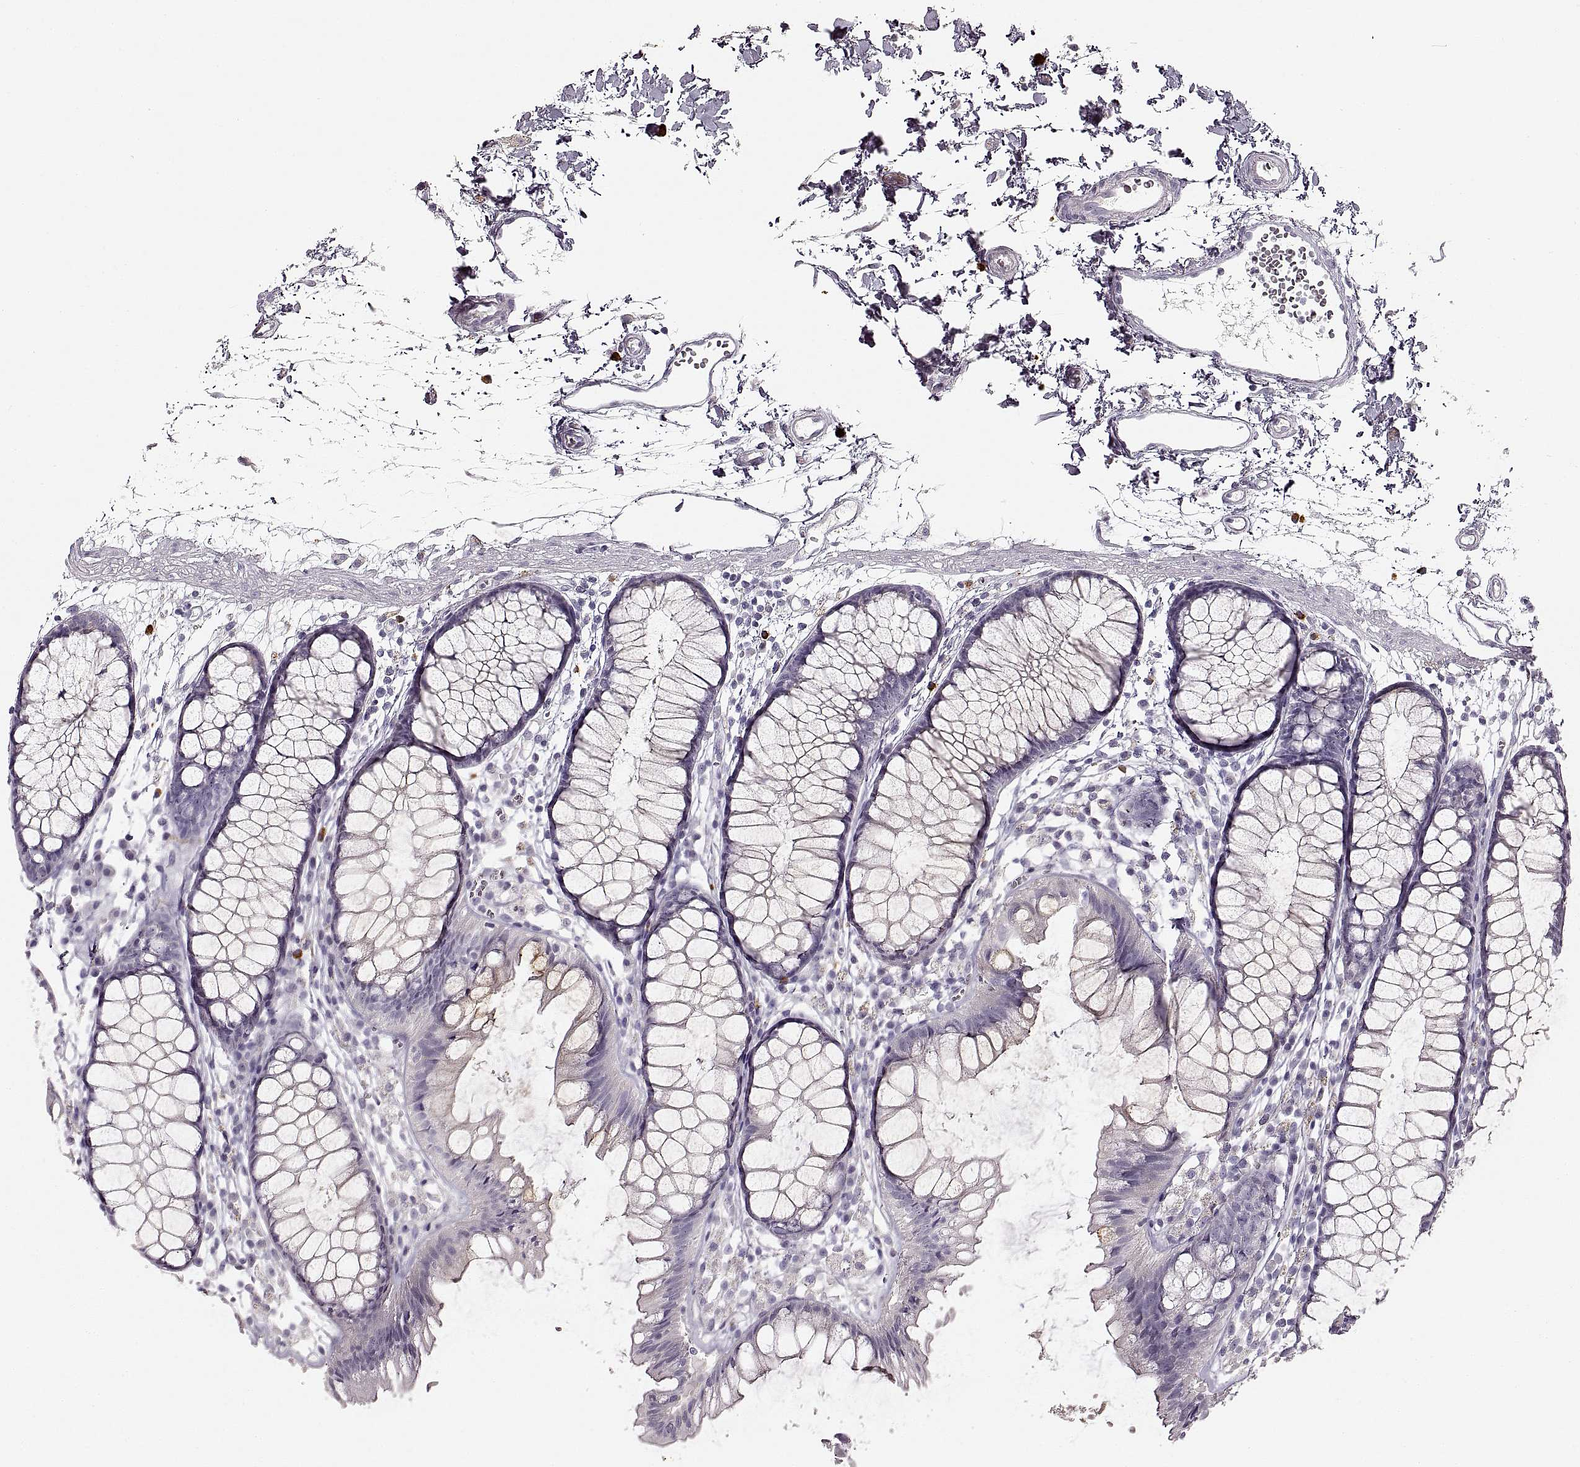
{"staining": {"intensity": "negative", "quantity": "none", "location": "none"}, "tissue": "colon", "cell_type": "Endothelial cells", "image_type": "normal", "snomed": [{"axis": "morphology", "description": "Normal tissue, NOS"}, {"axis": "morphology", "description": "Adenocarcinoma, NOS"}, {"axis": "topography", "description": "Colon"}], "caption": "Endothelial cells show no significant positivity in normal colon.", "gene": "CNTN1", "patient": {"sex": "male", "age": 65}}